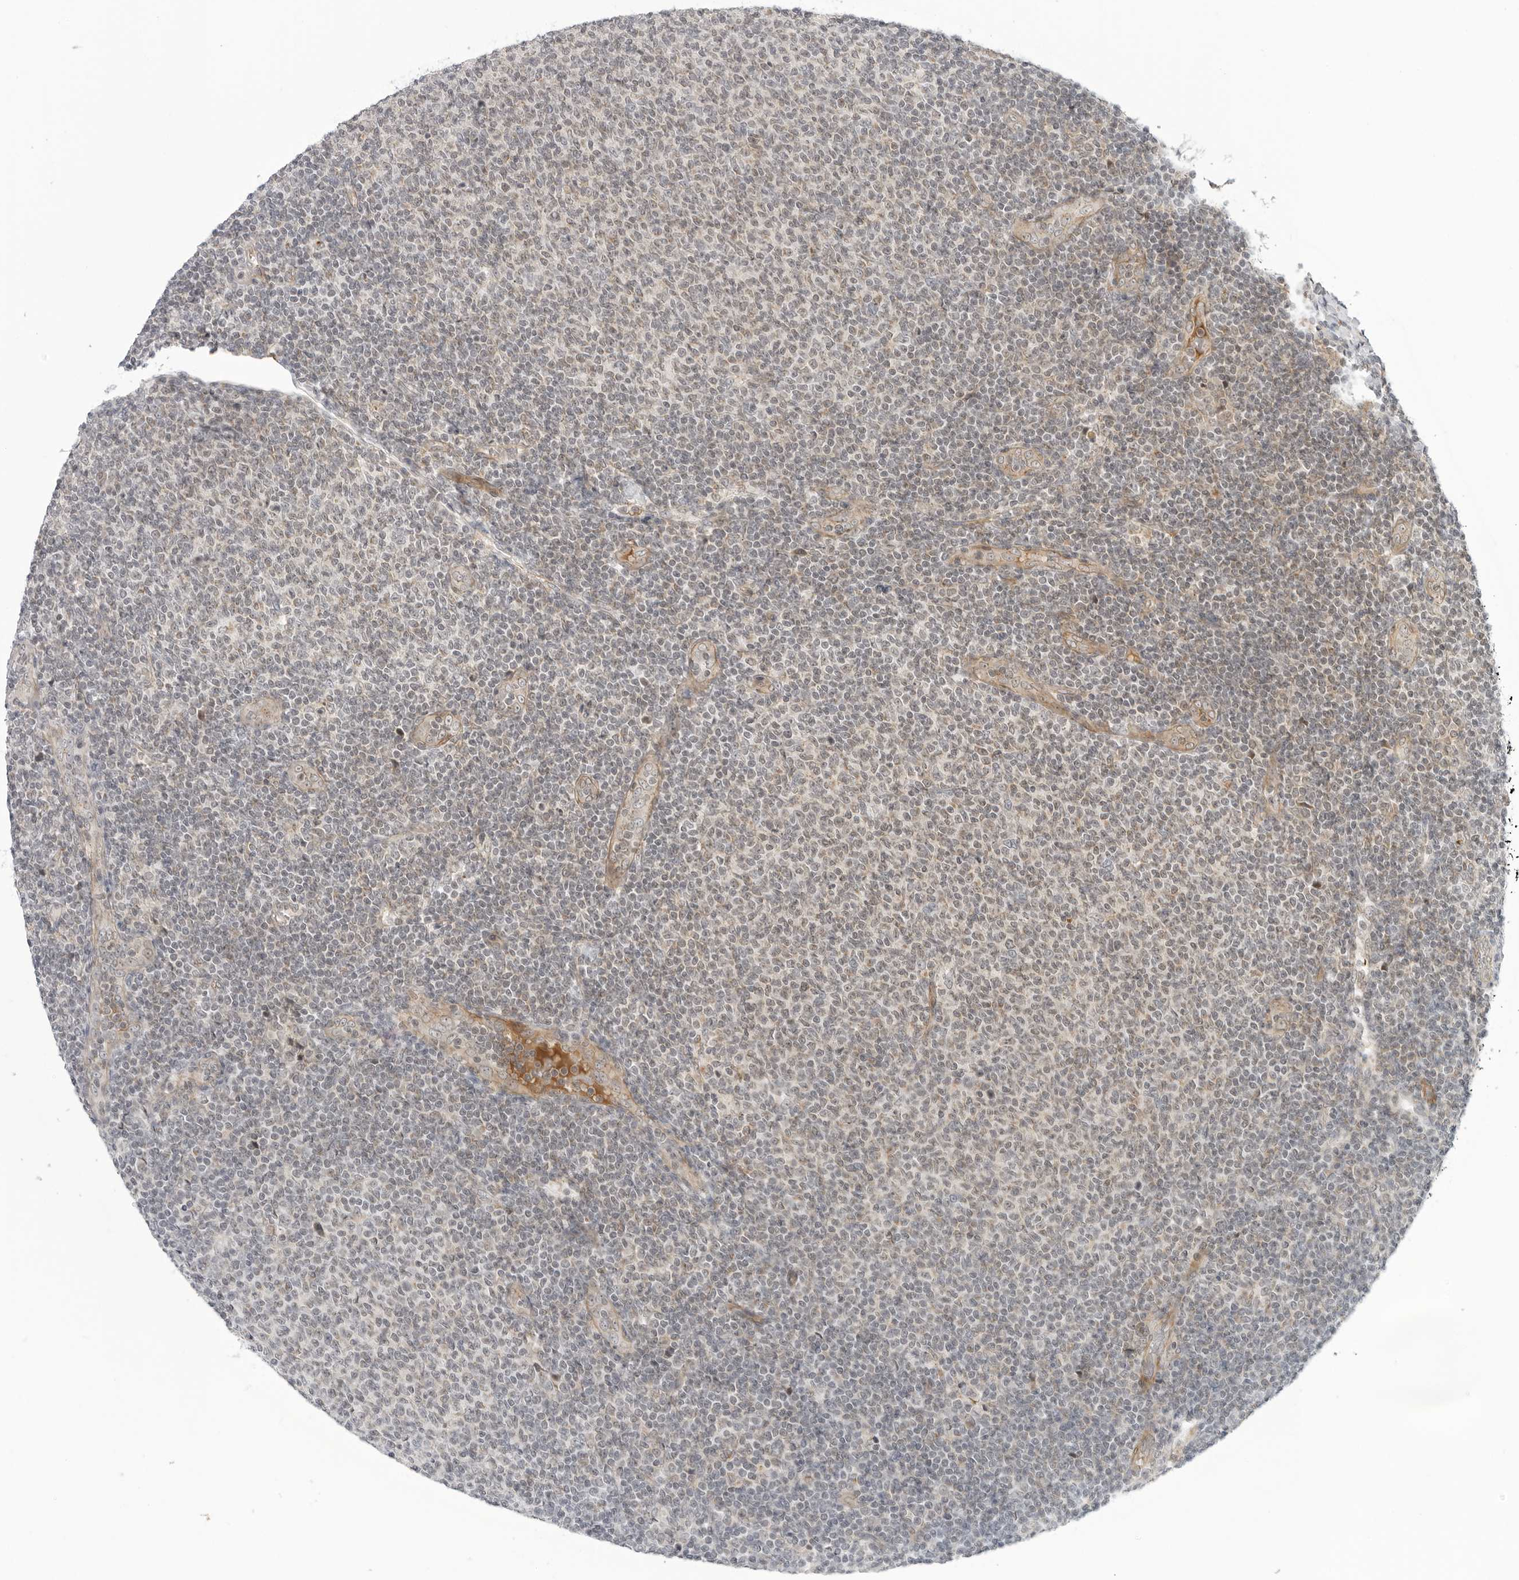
{"staining": {"intensity": "negative", "quantity": "none", "location": "none"}, "tissue": "lymphoma", "cell_type": "Tumor cells", "image_type": "cancer", "snomed": [{"axis": "morphology", "description": "Malignant lymphoma, non-Hodgkin's type, Low grade"}, {"axis": "topography", "description": "Lymph node"}], "caption": "DAB (3,3'-diaminobenzidine) immunohistochemical staining of human lymphoma reveals no significant positivity in tumor cells. (DAB IHC with hematoxylin counter stain).", "gene": "SUGCT", "patient": {"sex": "male", "age": 66}}